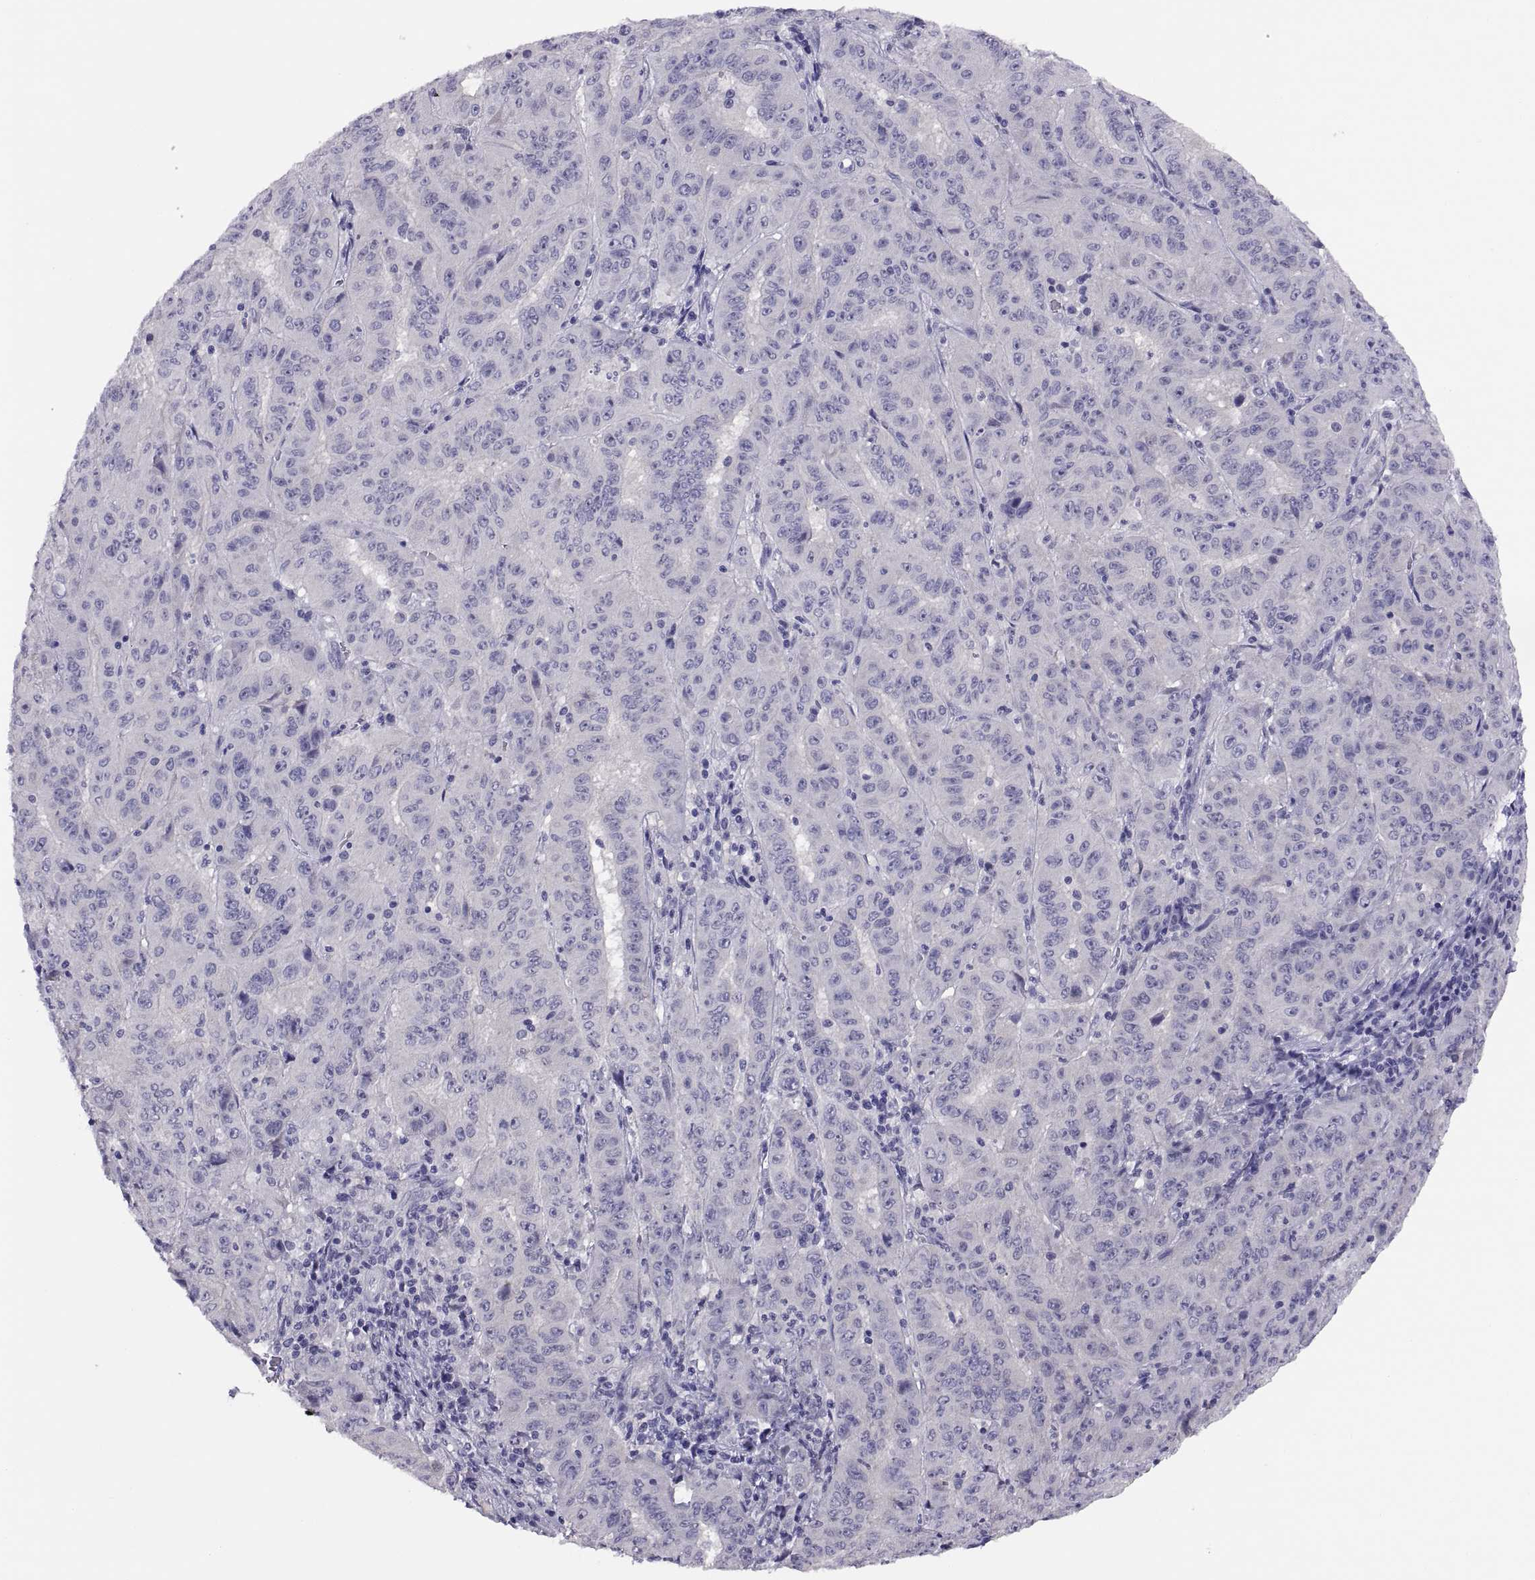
{"staining": {"intensity": "negative", "quantity": "none", "location": "none"}, "tissue": "pancreatic cancer", "cell_type": "Tumor cells", "image_type": "cancer", "snomed": [{"axis": "morphology", "description": "Adenocarcinoma, NOS"}, {"axis": "topography", "description": "Pancreas"}], "caption": "The image demonstrates no significant staining in tumor cells of pancreatic cancer (adenocarcinoma).", "gene": "STRC", "patient": {"sex": "male", "age": 63}}